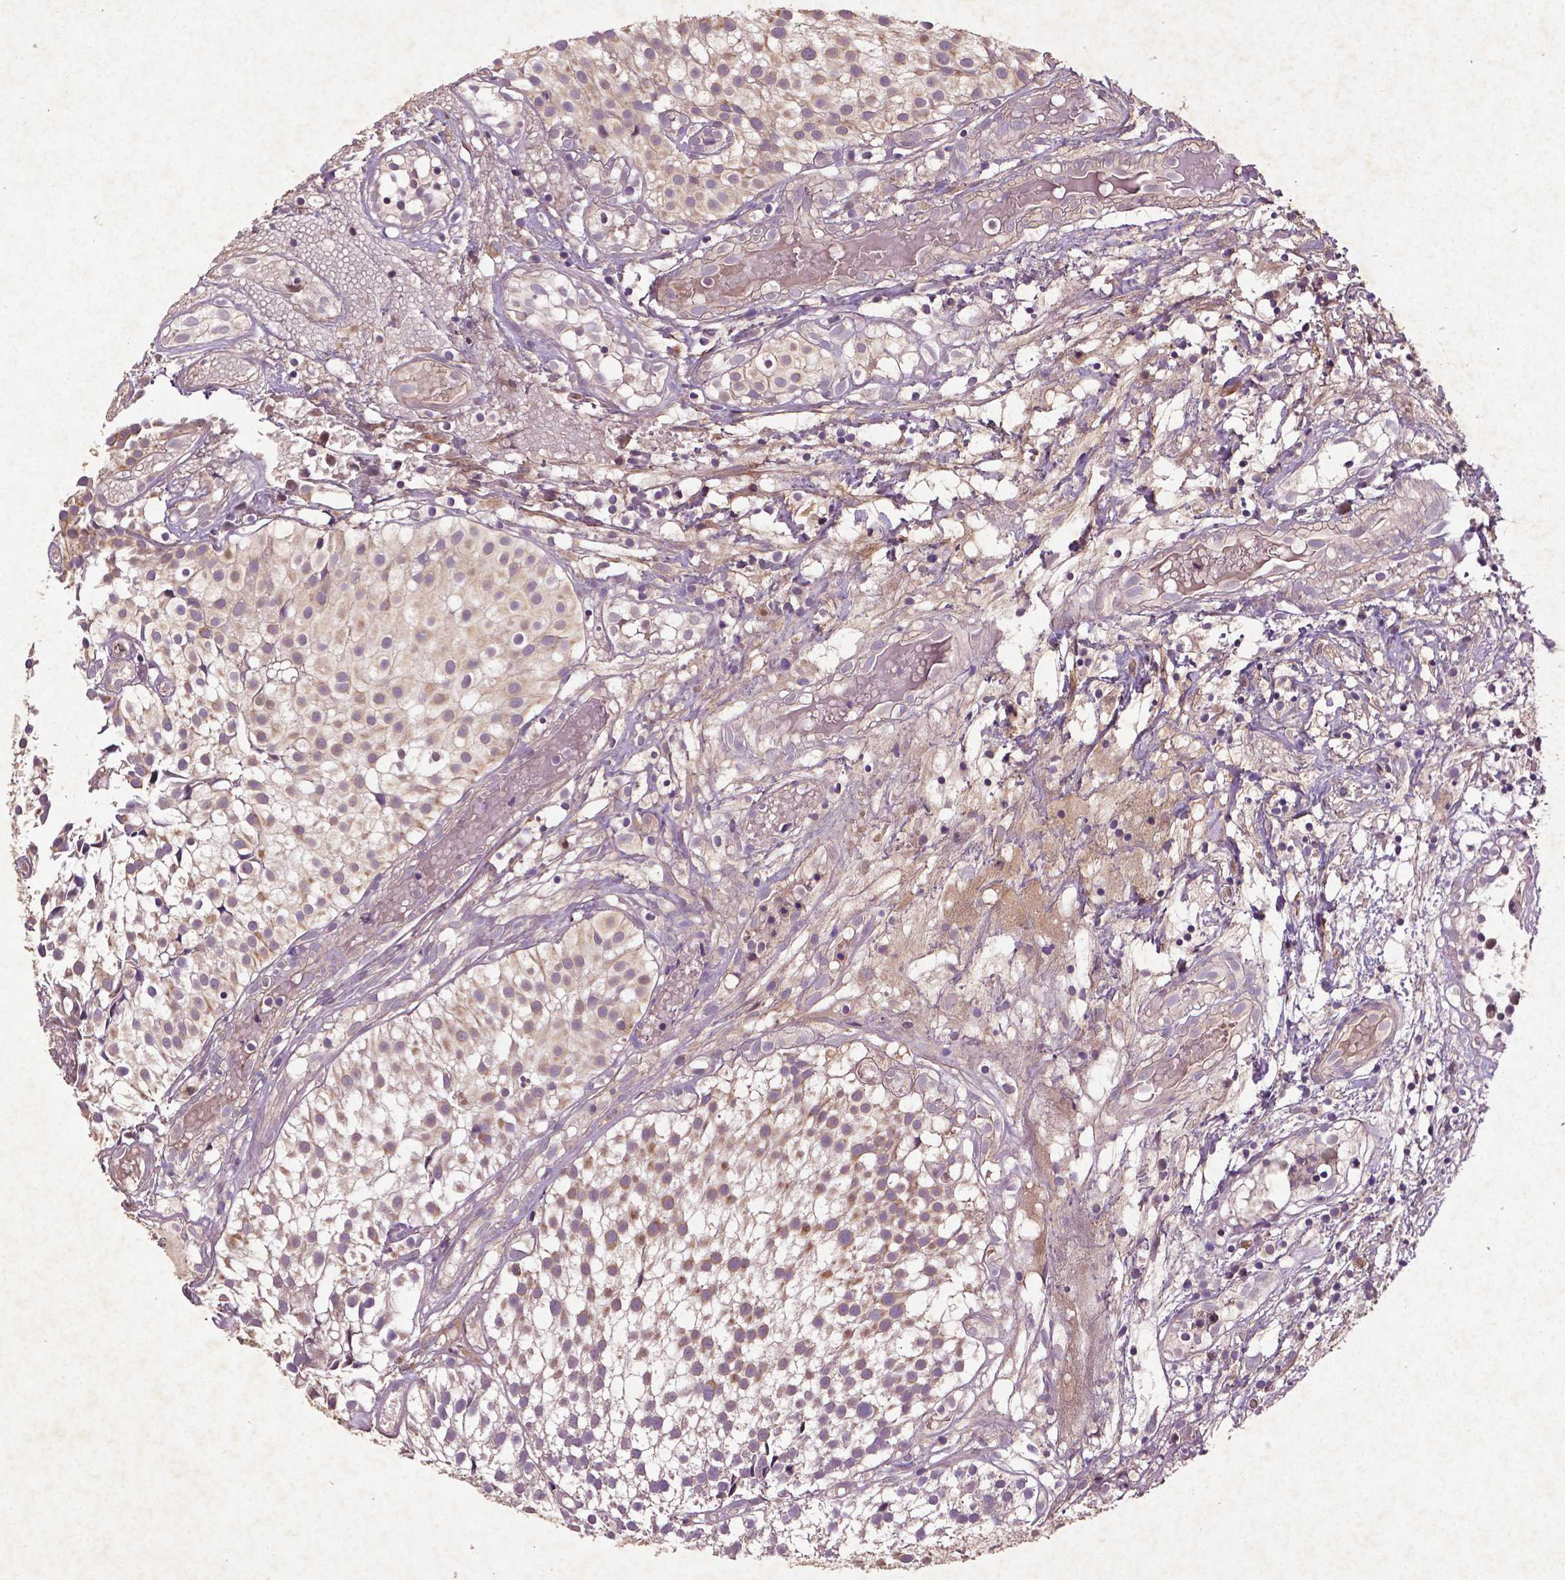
{"staining": {"intensity": "moderate", "quantity": ">75%", "location": "cytoplasmic/membranous"}, "tissue": "urothelial cancer", "cell_type": "Tumor cells", "image_type": "cancer", "snomed": [{"axis": "morphology", "description": "Urothelial carcinoma, Low grade"}, {"axis": "topography", "description": "Urinary bladder"}], "caption": "A micrograph of human urothelial carcinoma (low-grade) stained for a protein shows moderate cytoplasmic/membranous brown staining in tumor cells.", "gene": "COQ2", "patient": {"sex": "male", "age": 79}}